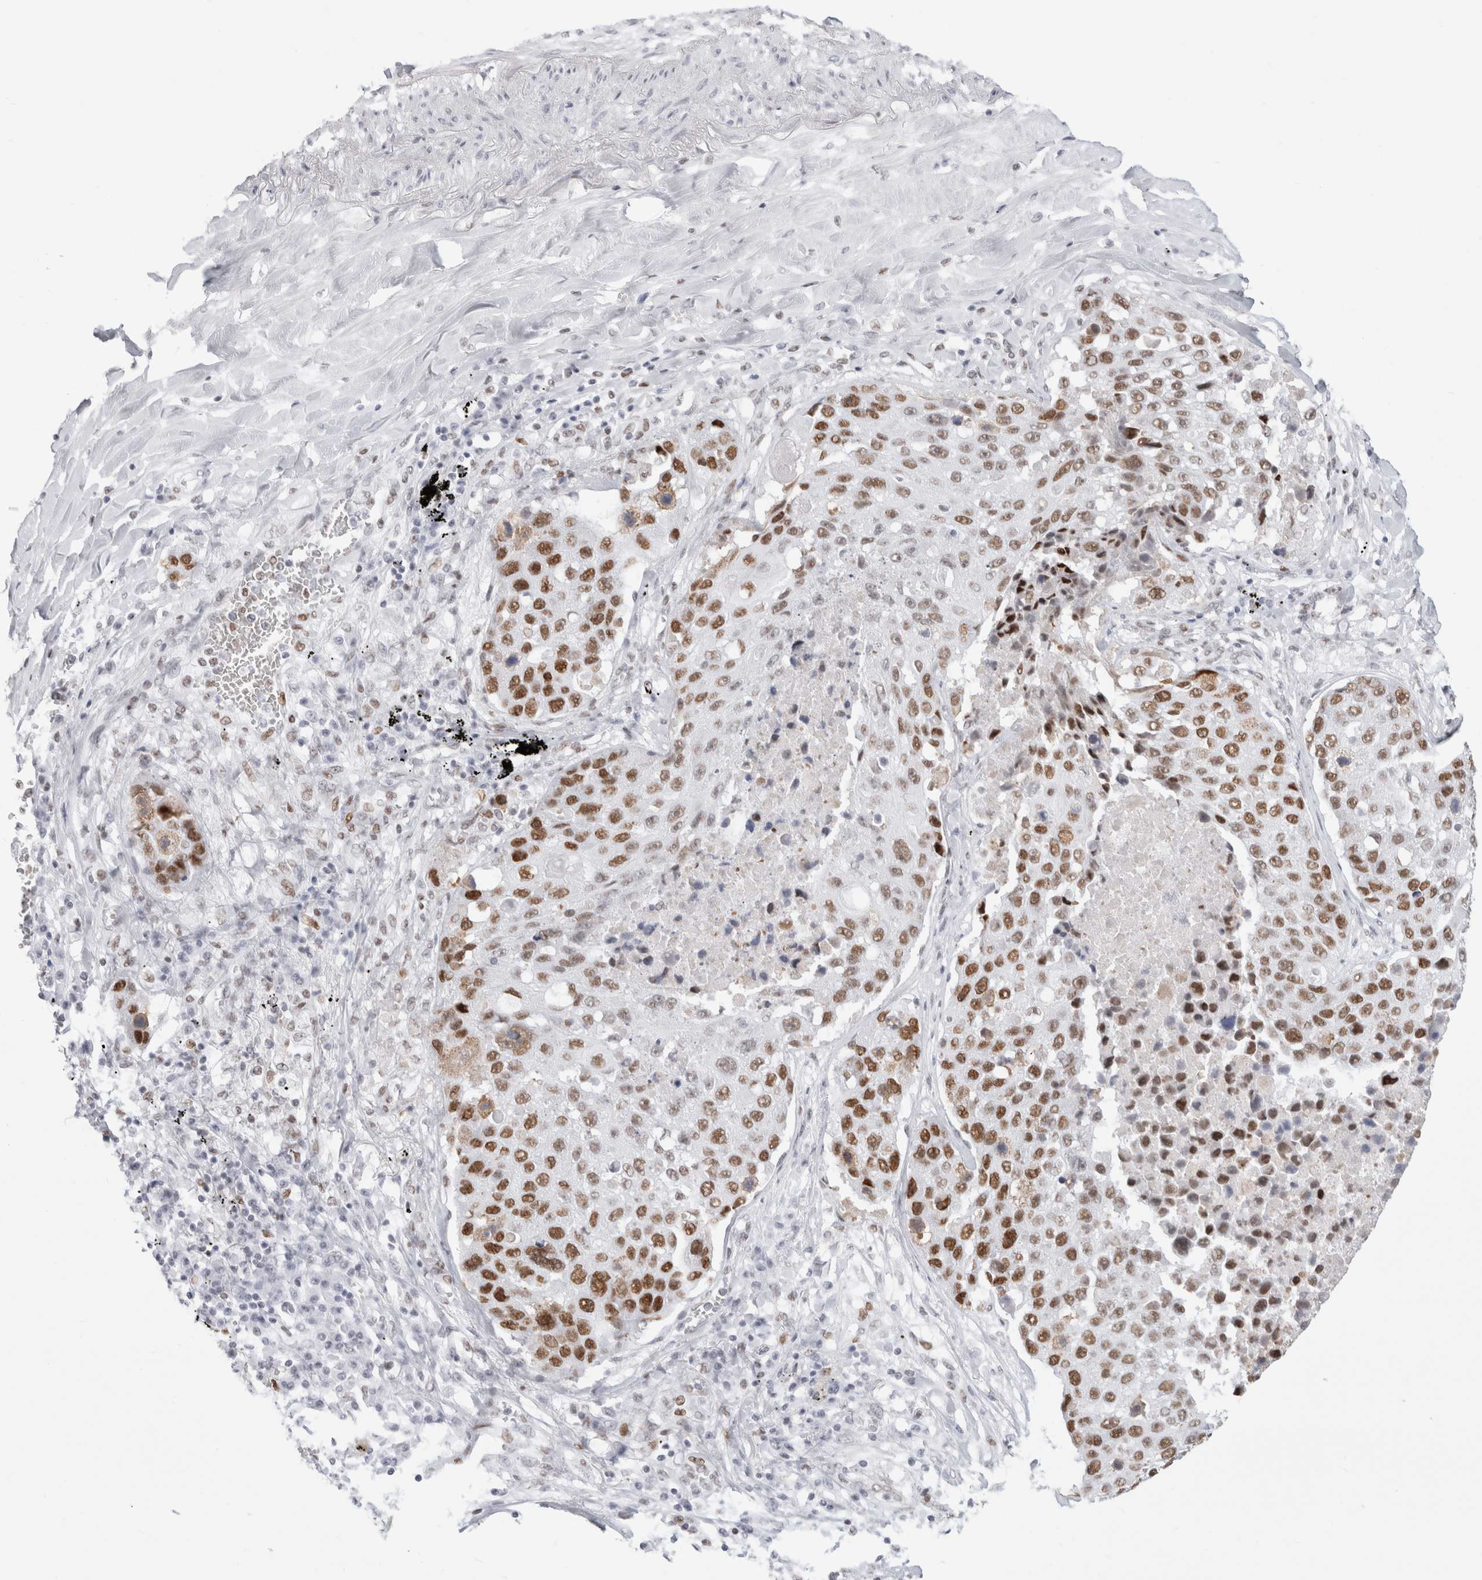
{"staining": {"intensity": "moderate", "quantity": ">75%", "location": "nuclear"}, "tissue": "lung cancer", "cell_type": "Tumor cells", "image_type": "cancer", "snomed": [{"axis": "morphology", "description": "Squamous cell carcinoma, NOS"}, {"axis": "topography", "description": "Lung"}], "caption": "Lung cancer stained for a protein exhibits moderate nuclear positivity in tumor cells.", "gene": "SMARCC1", "patient": {"sex": "male", "age": 61}}